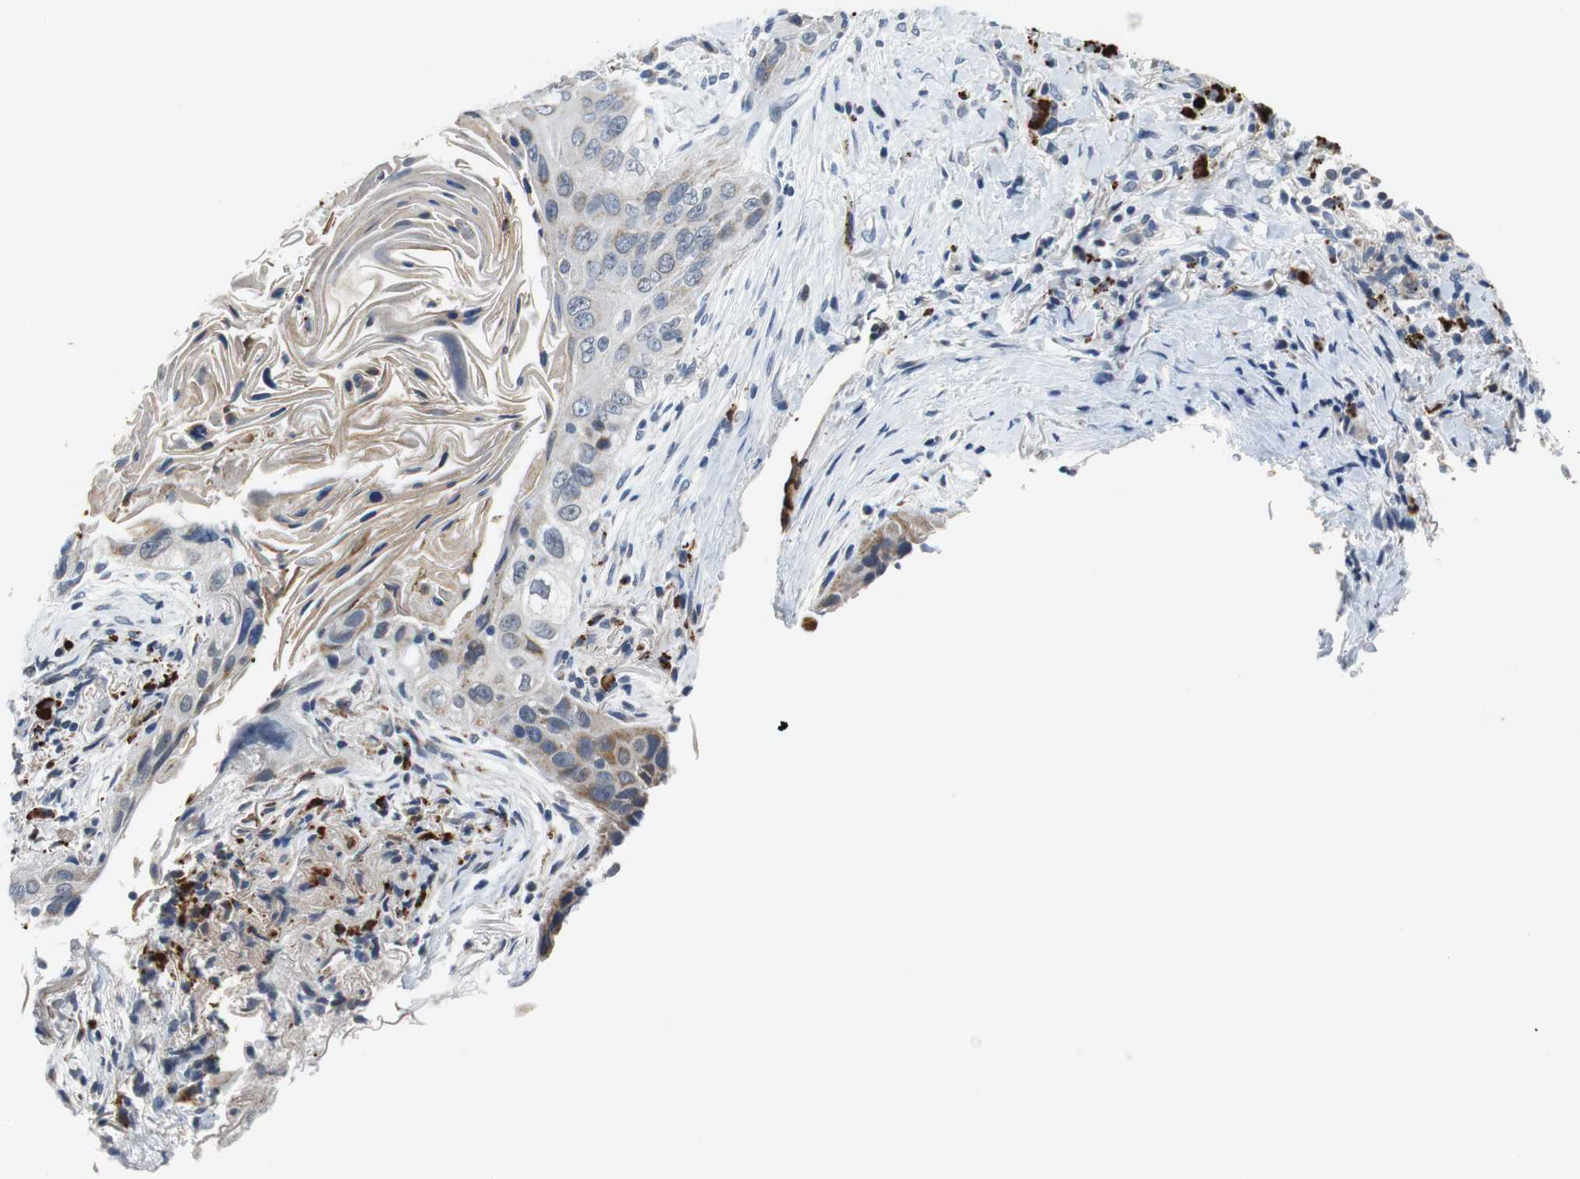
{"staining": {"intensity": "weak", "quantity": "<25%", "location": "cytoplasmic/membranous"}, "tissue": "lung cancer", "cell_type": "Tumor cells", "image_type": "cancer", "snomed": [{"axis": "morphology", "description": "Squamous cell carcinoma, NOS"}, {"axis": "topography", "description": "Lung"}], "caption": "This is an IHC micrograph of lung squamous cell carcinoma. There is no positivity in tumor cells.", "gene": "NLGN1", "patient": {"sex": "female", "age": 67}}